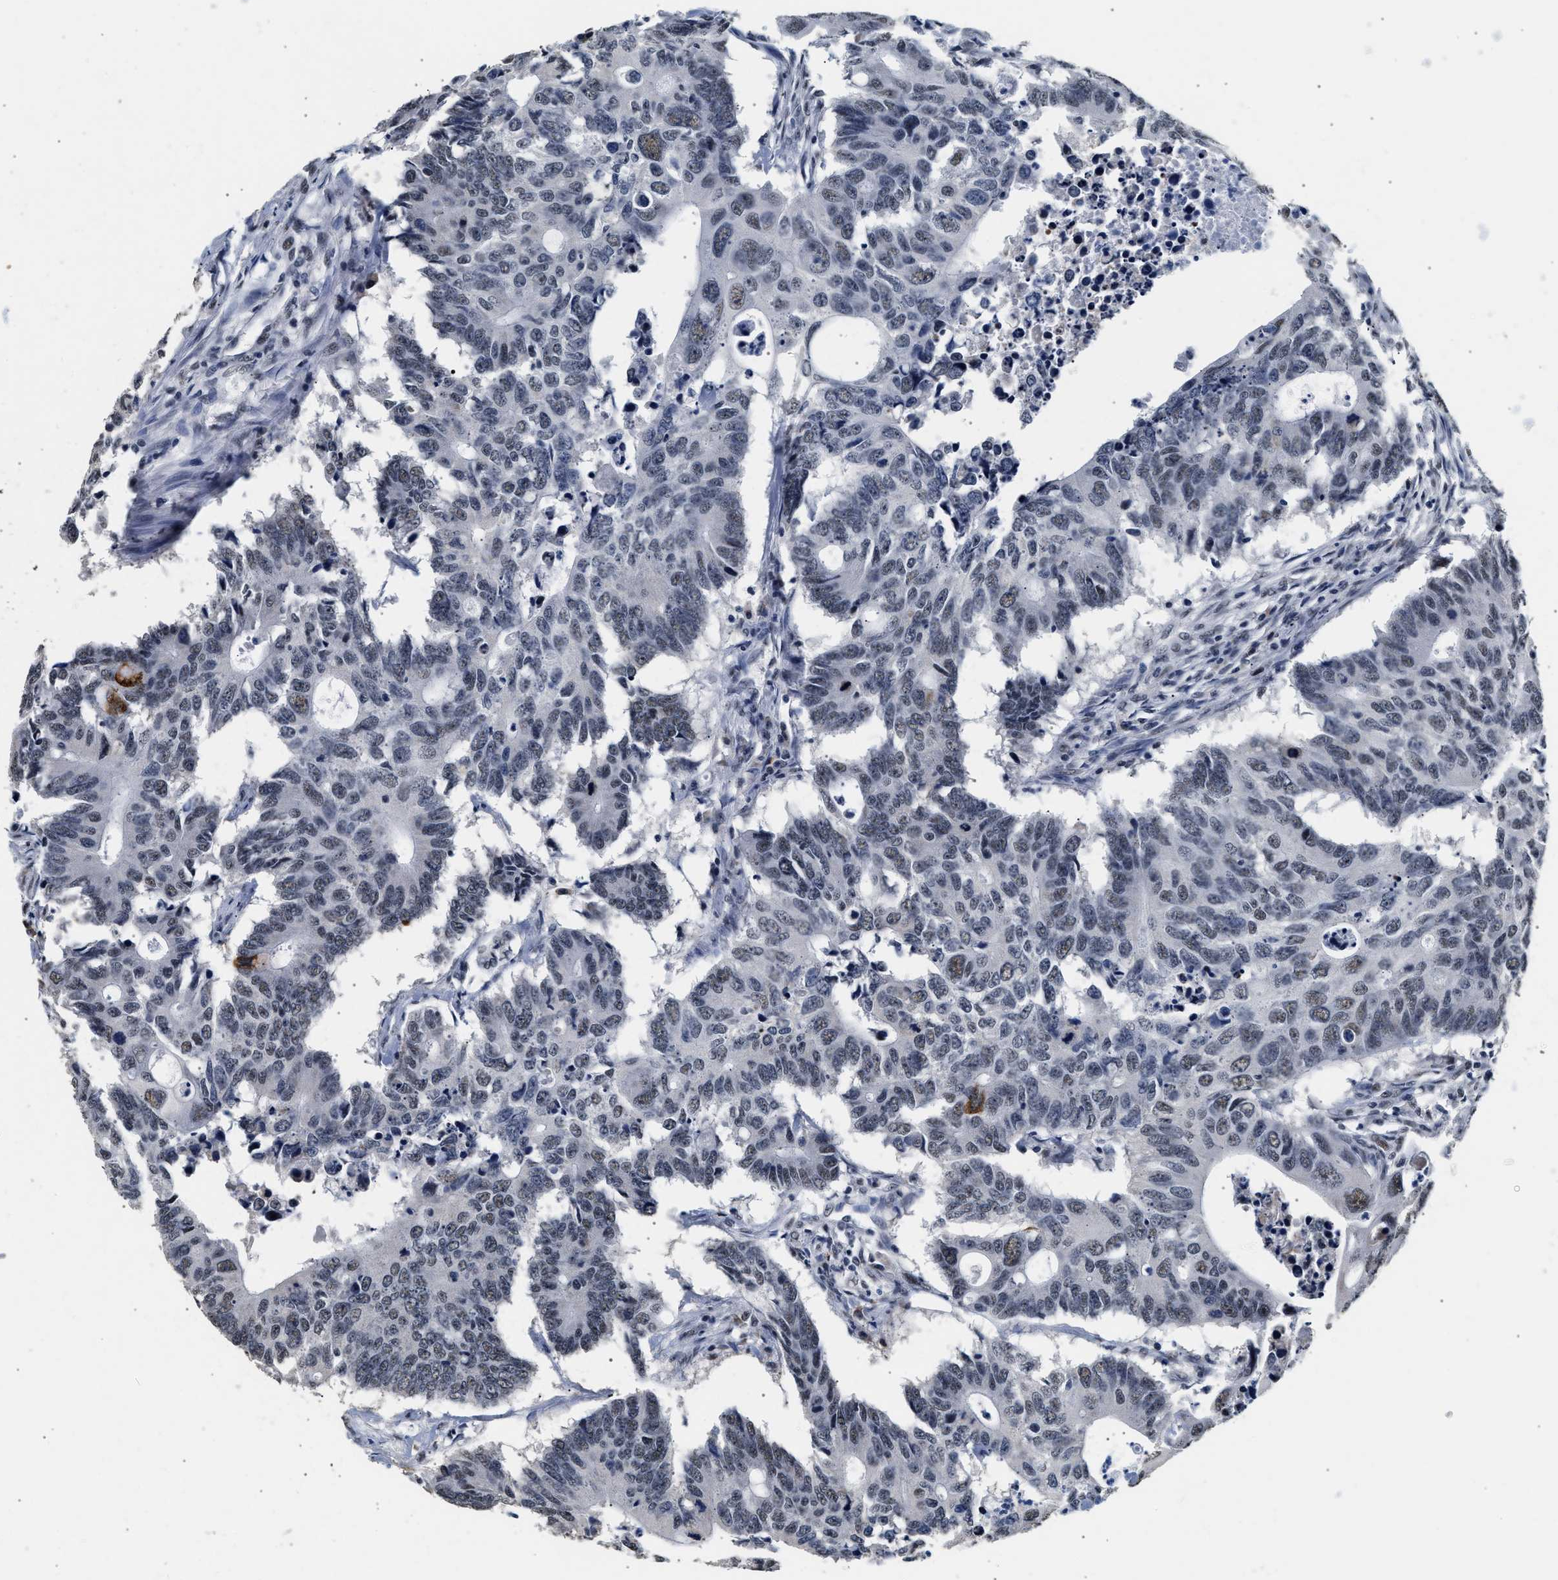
{"staining": {"intensity": "moderate", "quantity": "<25%", "location": "nuclear"}, "tissue": "colorectal cancer", "cell_type": "Tumor cells", "image_type": "cancer", "snomed": [{"axis": "morphology", "description": "Adenocarcinoma, NOS"}, {"axis": "topography", "description": "Colon"}], "caption": "The image reveals staining of adenocarcinoma (colorectal), revealing moderate nuclear protein expression (brown color) within tumor cells. The staining is performed using DAB (3,3'-diaminobenzidine) brown chromogen to label protein expression. The nuclei are counter-stained blue using hematoxylin.", "gene": "THOC1", "patient": {"sex": "male", "age": 71}}